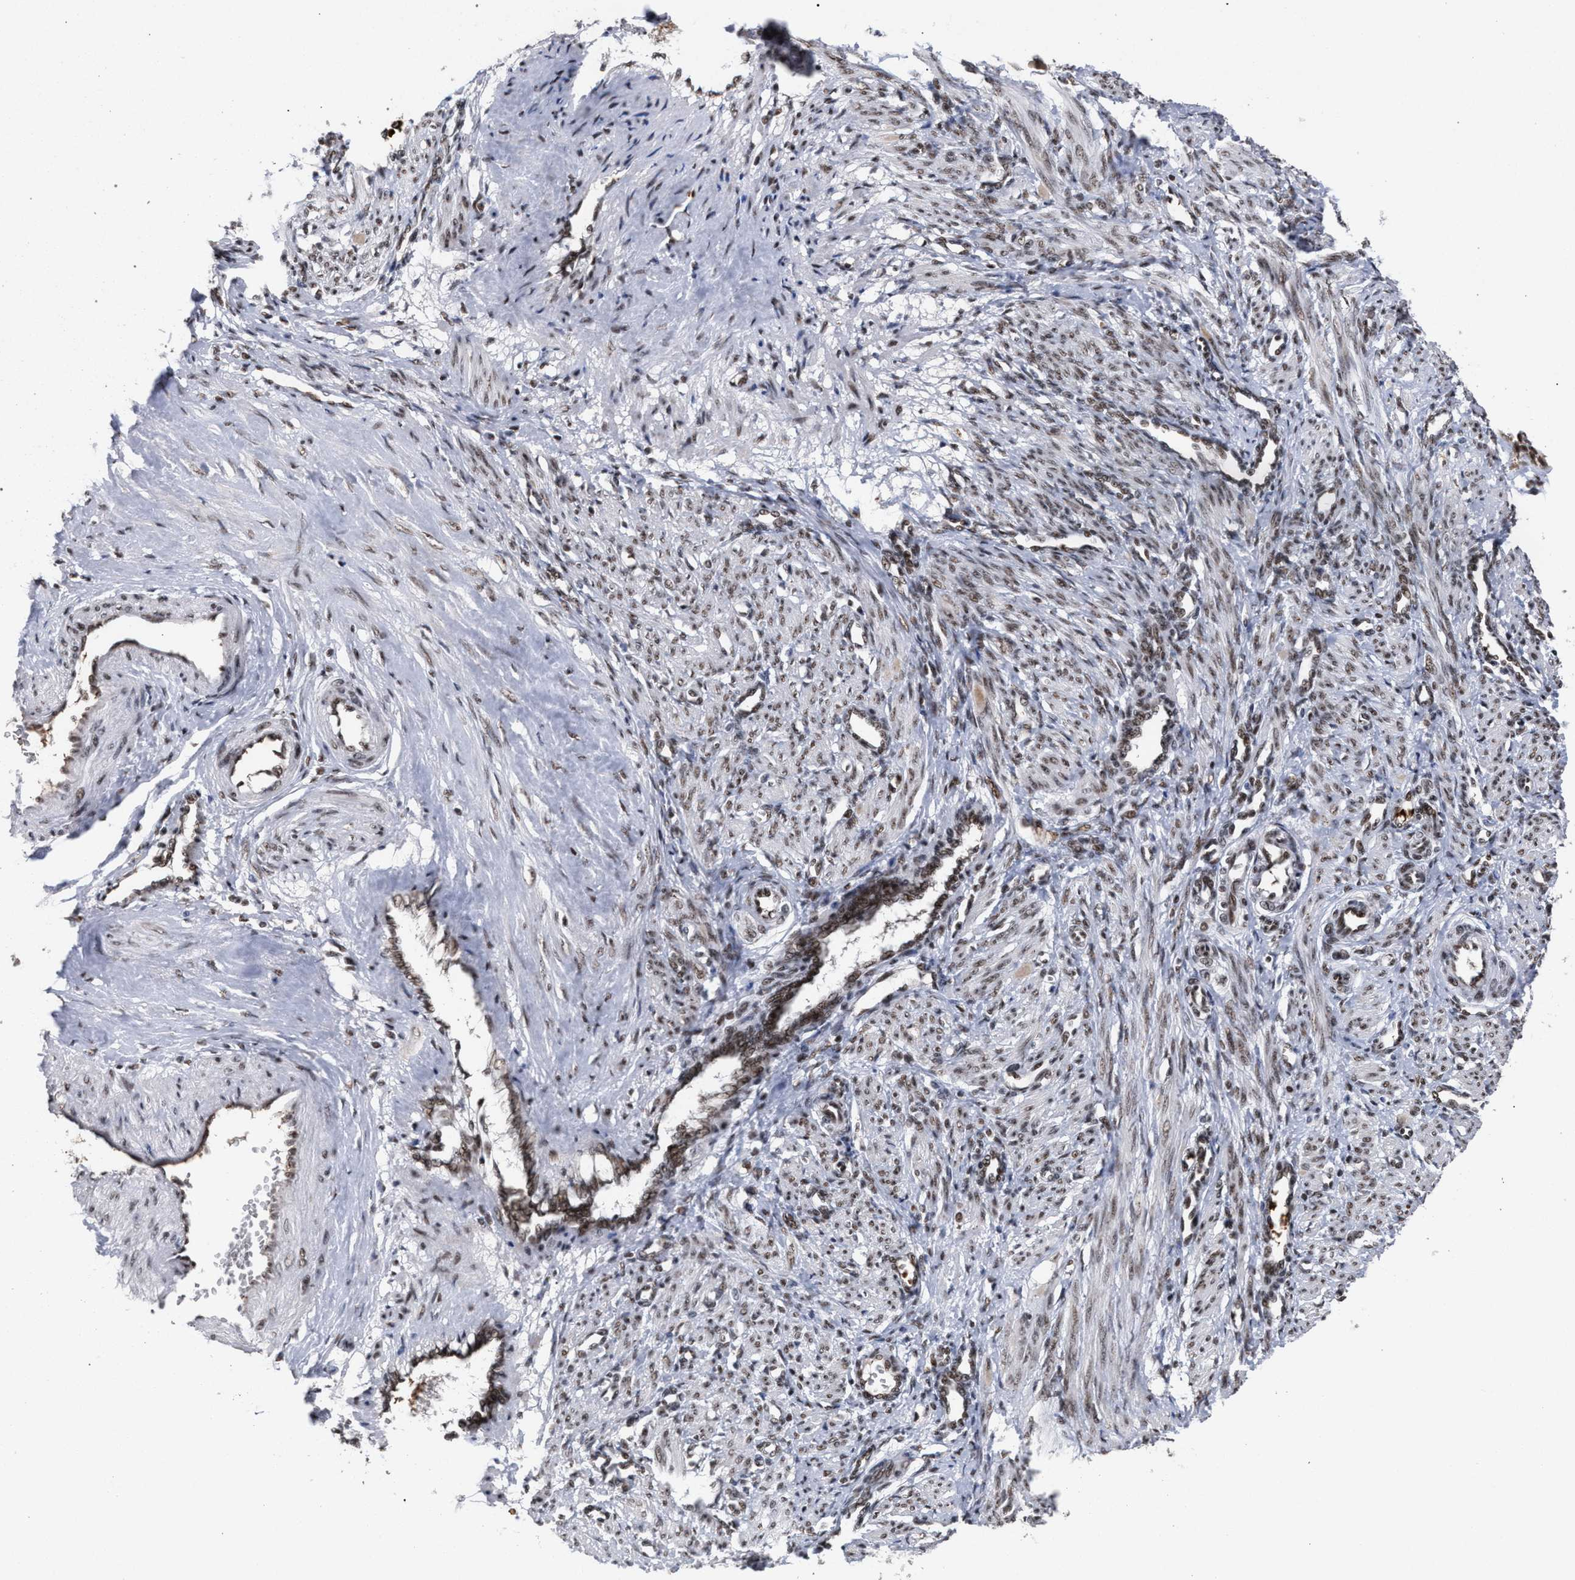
{"staining": {"intensity": "moderate", "quantity": ">75%", "location": "nuclear"}, "tissue": "smooth muscle", "cell_type": "Smooth muscle cells", "image_type": "normal", "snomed": [{"axis": "morphology", "description": "Normal tissue, NOS"}, {"axis": "topography", "description": "Endometrium"}], "caption": "Protein staining of unremarkable smooth muscle shows moderate nuclear staining in about >75% of smooth muscle cells. The staining was performed using DAB (3,3'-diaminobenzidine) to visualize the protein expression in brown, while the nuclei were stained in blue with hematoxylin (Magnification: 20x).", "gene": "SCAF4", "patient": {"sex": "female", "age": 33}}